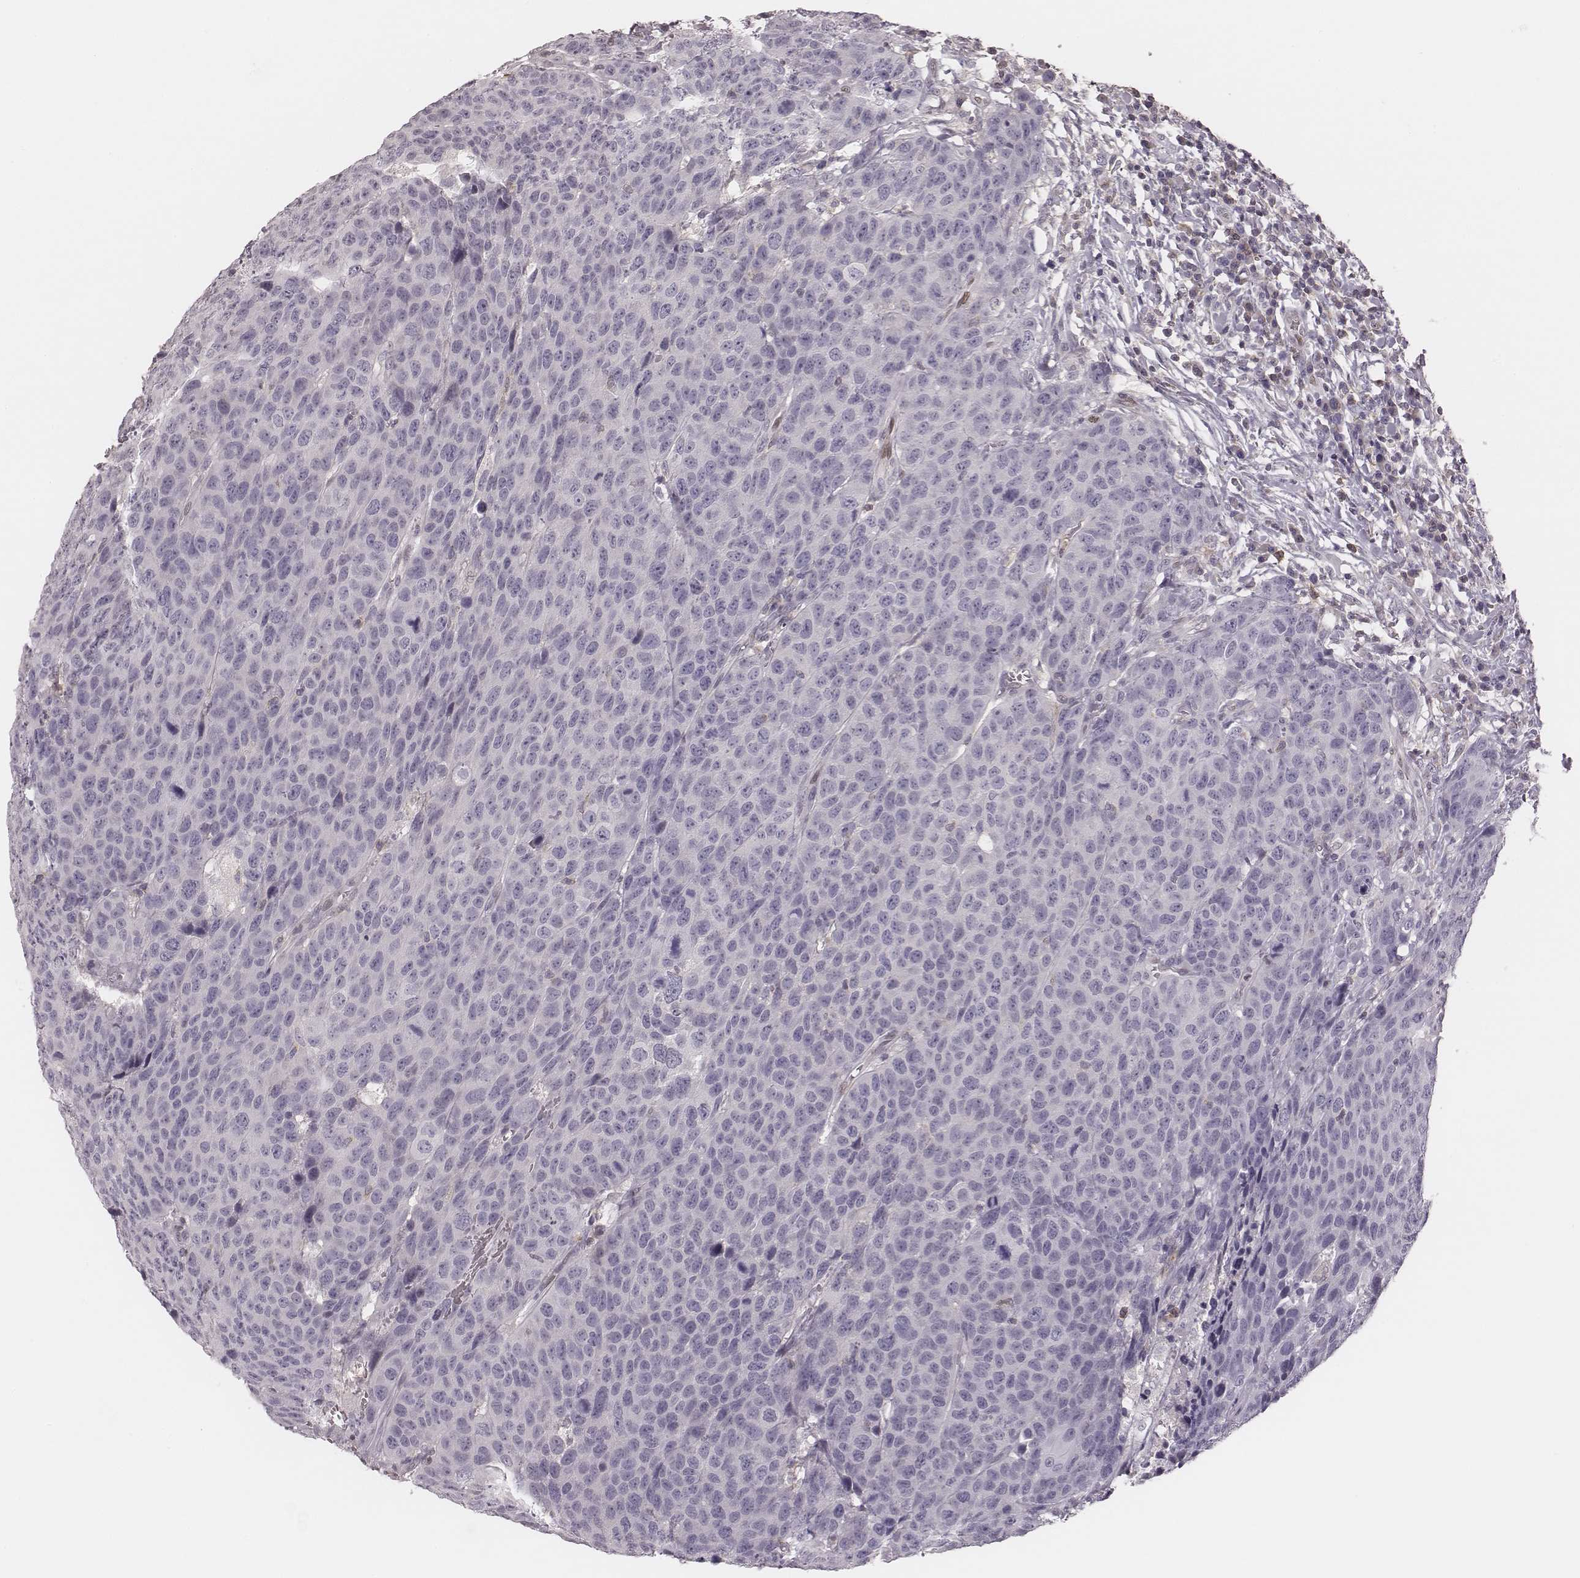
{"staining": {"intensity": "negative", "quantity": "none", "location": "none"}, "tissue": "head and neck cancer", "cell_type": "Tumor cells", "image_type": "cancer", "snomed": [{"axis": "morphology", "description": "Squamous cell carcinoma, NOS"}, {"axis": "topography", "description": "Head-Neck"}], "caption": "Tumor cells are negative for brown protein staining in head and neck cancer. (Brightfield microscopy of DAB IHC at high magnification).", "gene": "MSX1", "patient": {"sex": "male", "age": 66}}